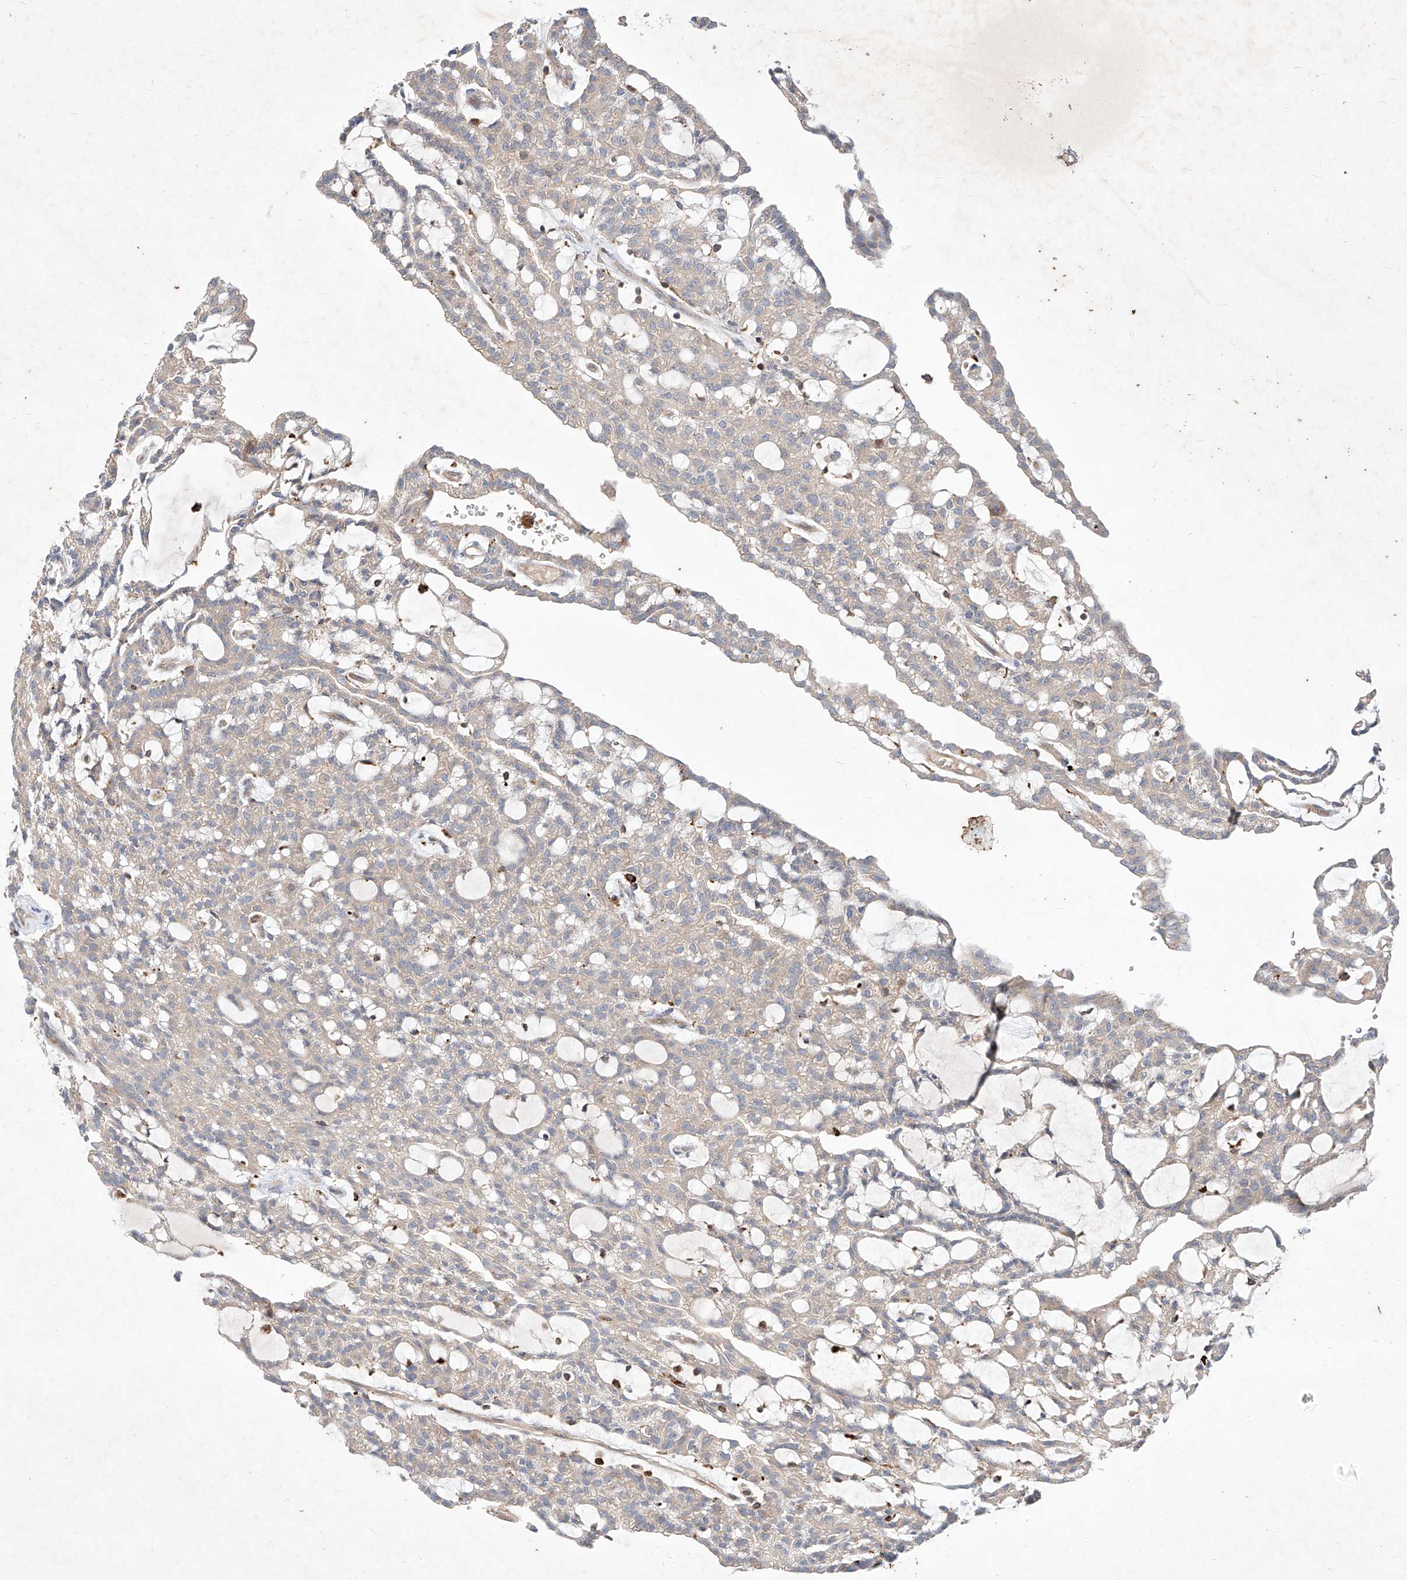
{"staining": {"intensity": "negative", "quantity": "none", "location": "none"}, "tissue": "renal cancer", "cell_type": "Tumor cells", "image_type": "cancer", "snomed": [{"axis": "morphology", "description": "Adenocarcinoma, NOS"}, {"axis": "topography", "description": "Kidney"}], "caption": "The histopathology image demonstrates no staining of tumor cells in renal cancer (adenocarcinoma).", "gene": "TSNAX", "patient": {"sex": "male", "age": 63}}